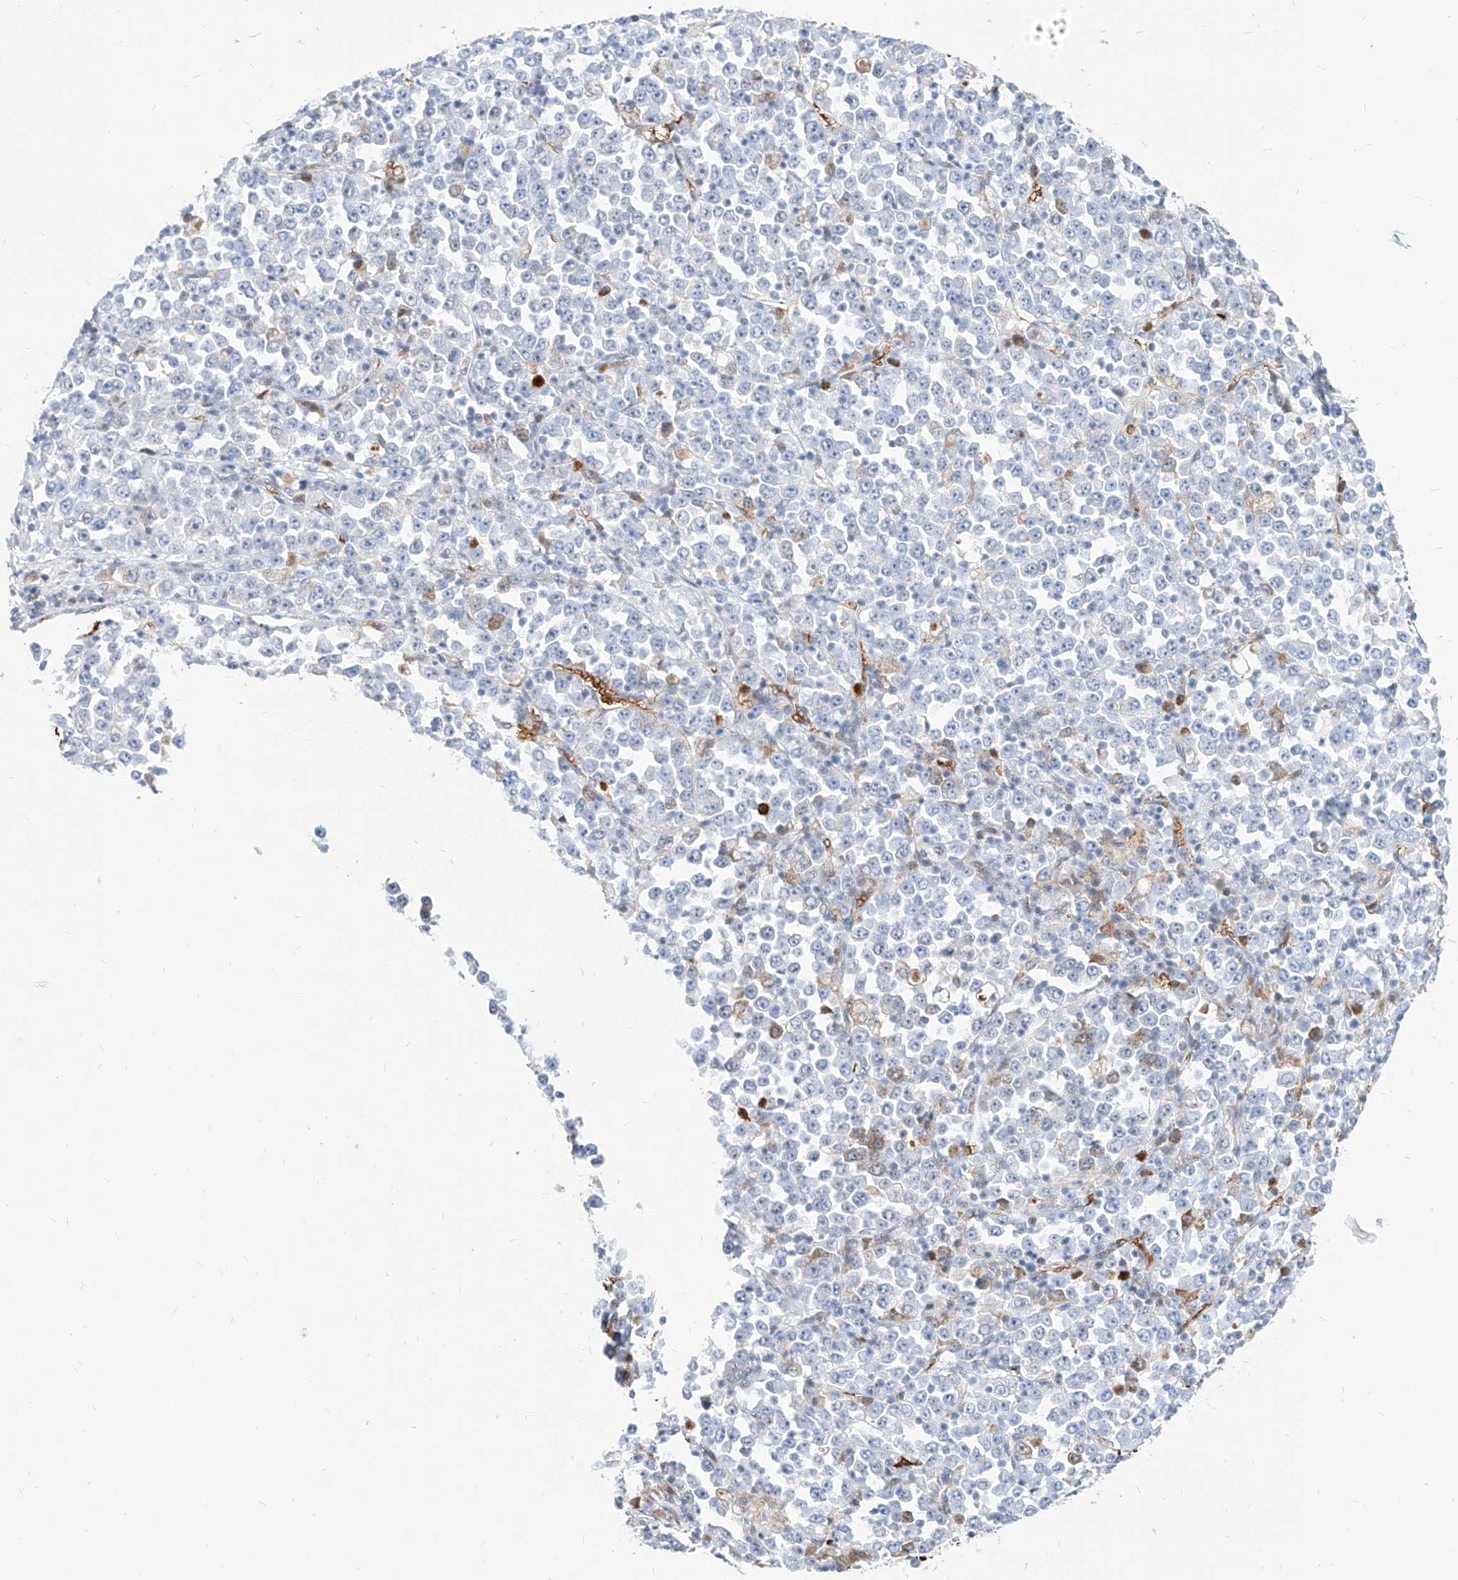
{"staining": {"intensity": "negative", "quantity": "none", "location": "none"}, "tissue": "stomach cancer", "cell_type": "Tumor cells", "image_type": "cancer", "snomed": [{"axis": "morphology", "description": "Normal tissue, NOS"}, {"axis": "morphology", "description": "Adenocarcinoma, NOS"}, {"axis": "topography", "description": "Stomach, upper"}, {"axis": "topography", "description": "Stomach"}], "caption": "An image of human stomach cancer is negative for staining in tumor cells. (Brightfield microscopy of DAB immunohistochemistry (IHC) at high magnification).", "gene": "ZFP42", "patient": {"sex": "male", "age": 59}}